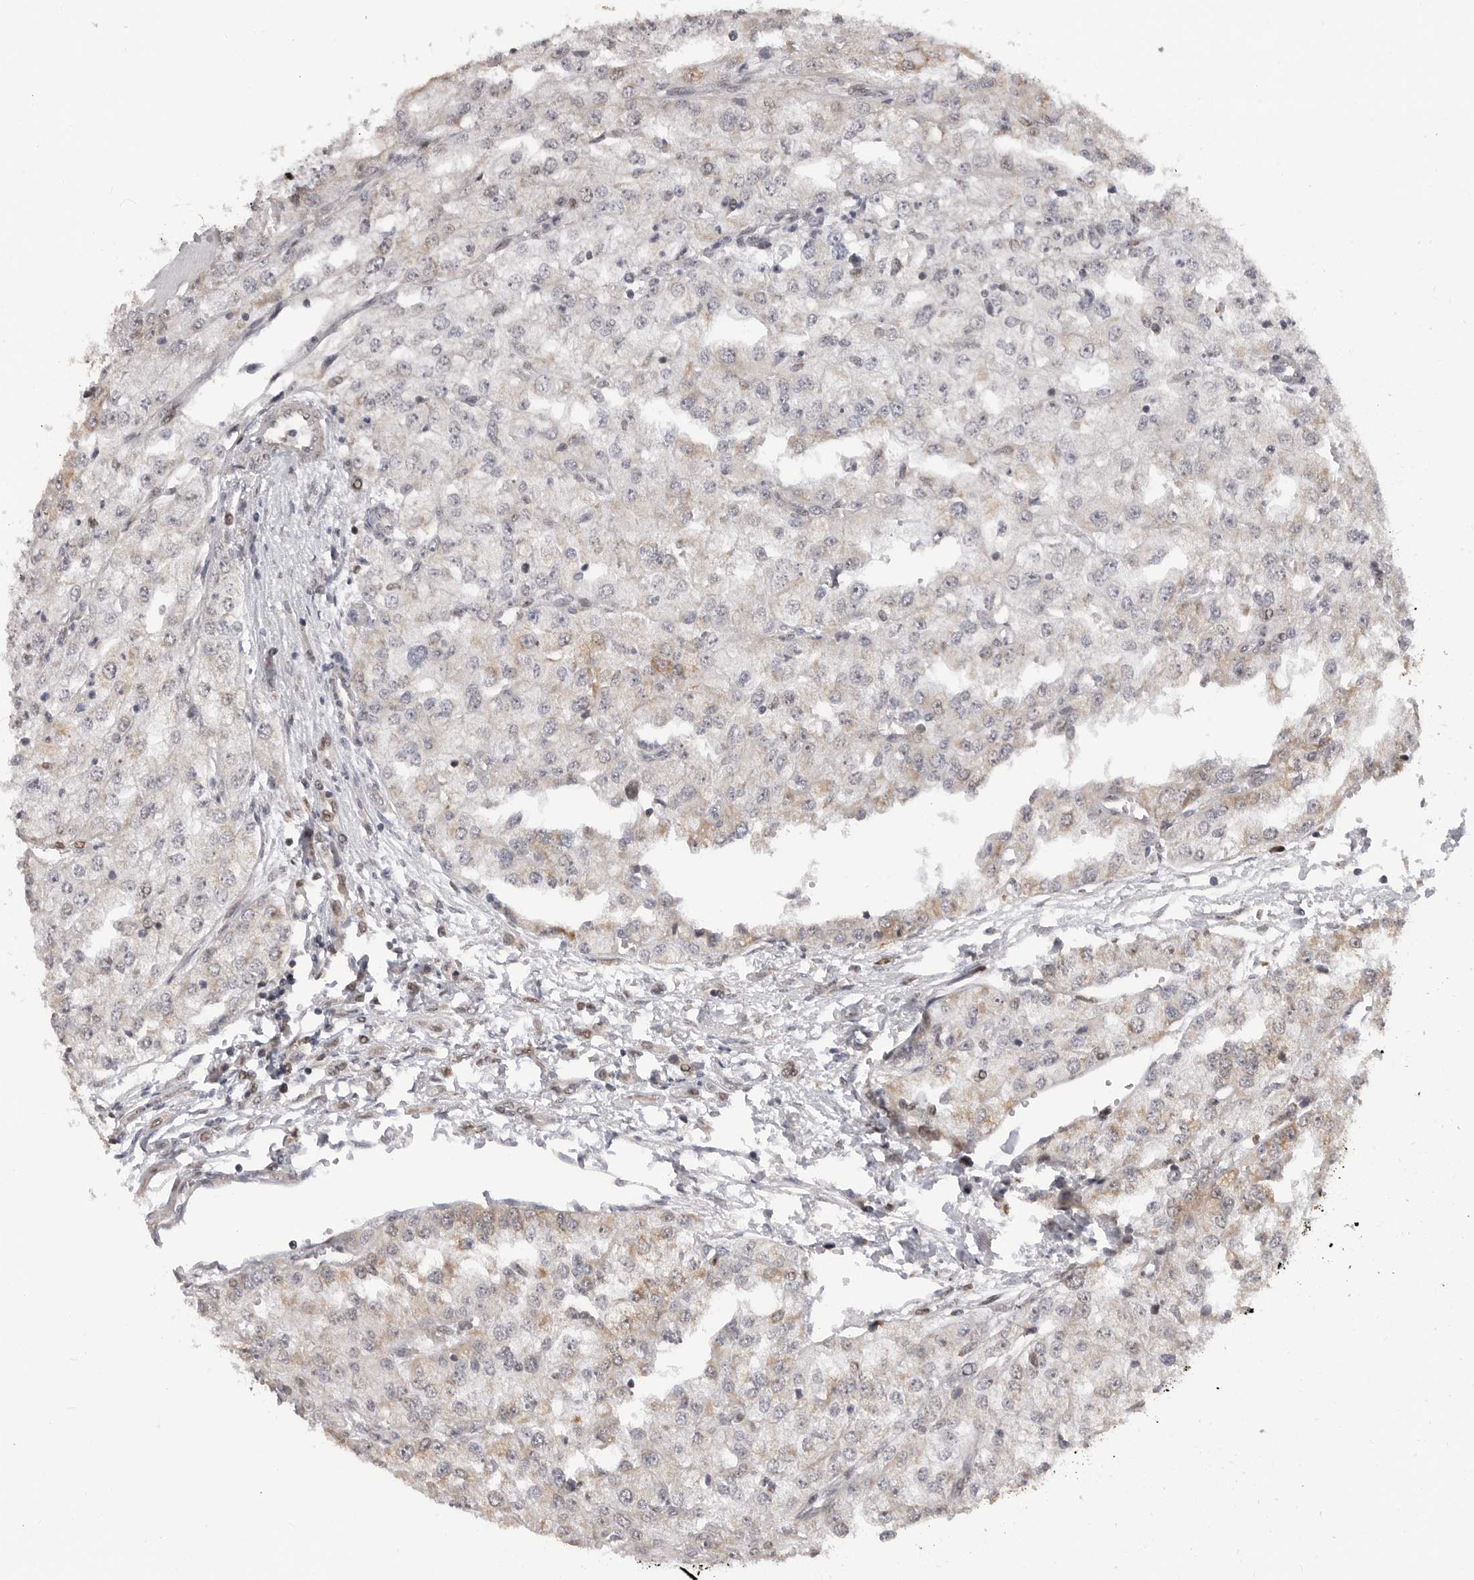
{"staining": {"intensity": "weak", "quantity": "<25%", "location": "cytoplasmic/membranous"}, "tissue": "renal cancer", "cell_type": "Tumor cells", "image_type": "cancer", "snomed": [{"axis": "morphology", "description": "Adenocarcinoma, NOS"}, {"axis": "topography", "description": "Kidney"}], "caption": "IHC photomicrograph of neoplastic tissue: renal cancer stained with DAB exhibits no significant protein positivity in tumor cells.", "gene": "SMARCC1", "patient": {"sex": "female", "age": 54}}